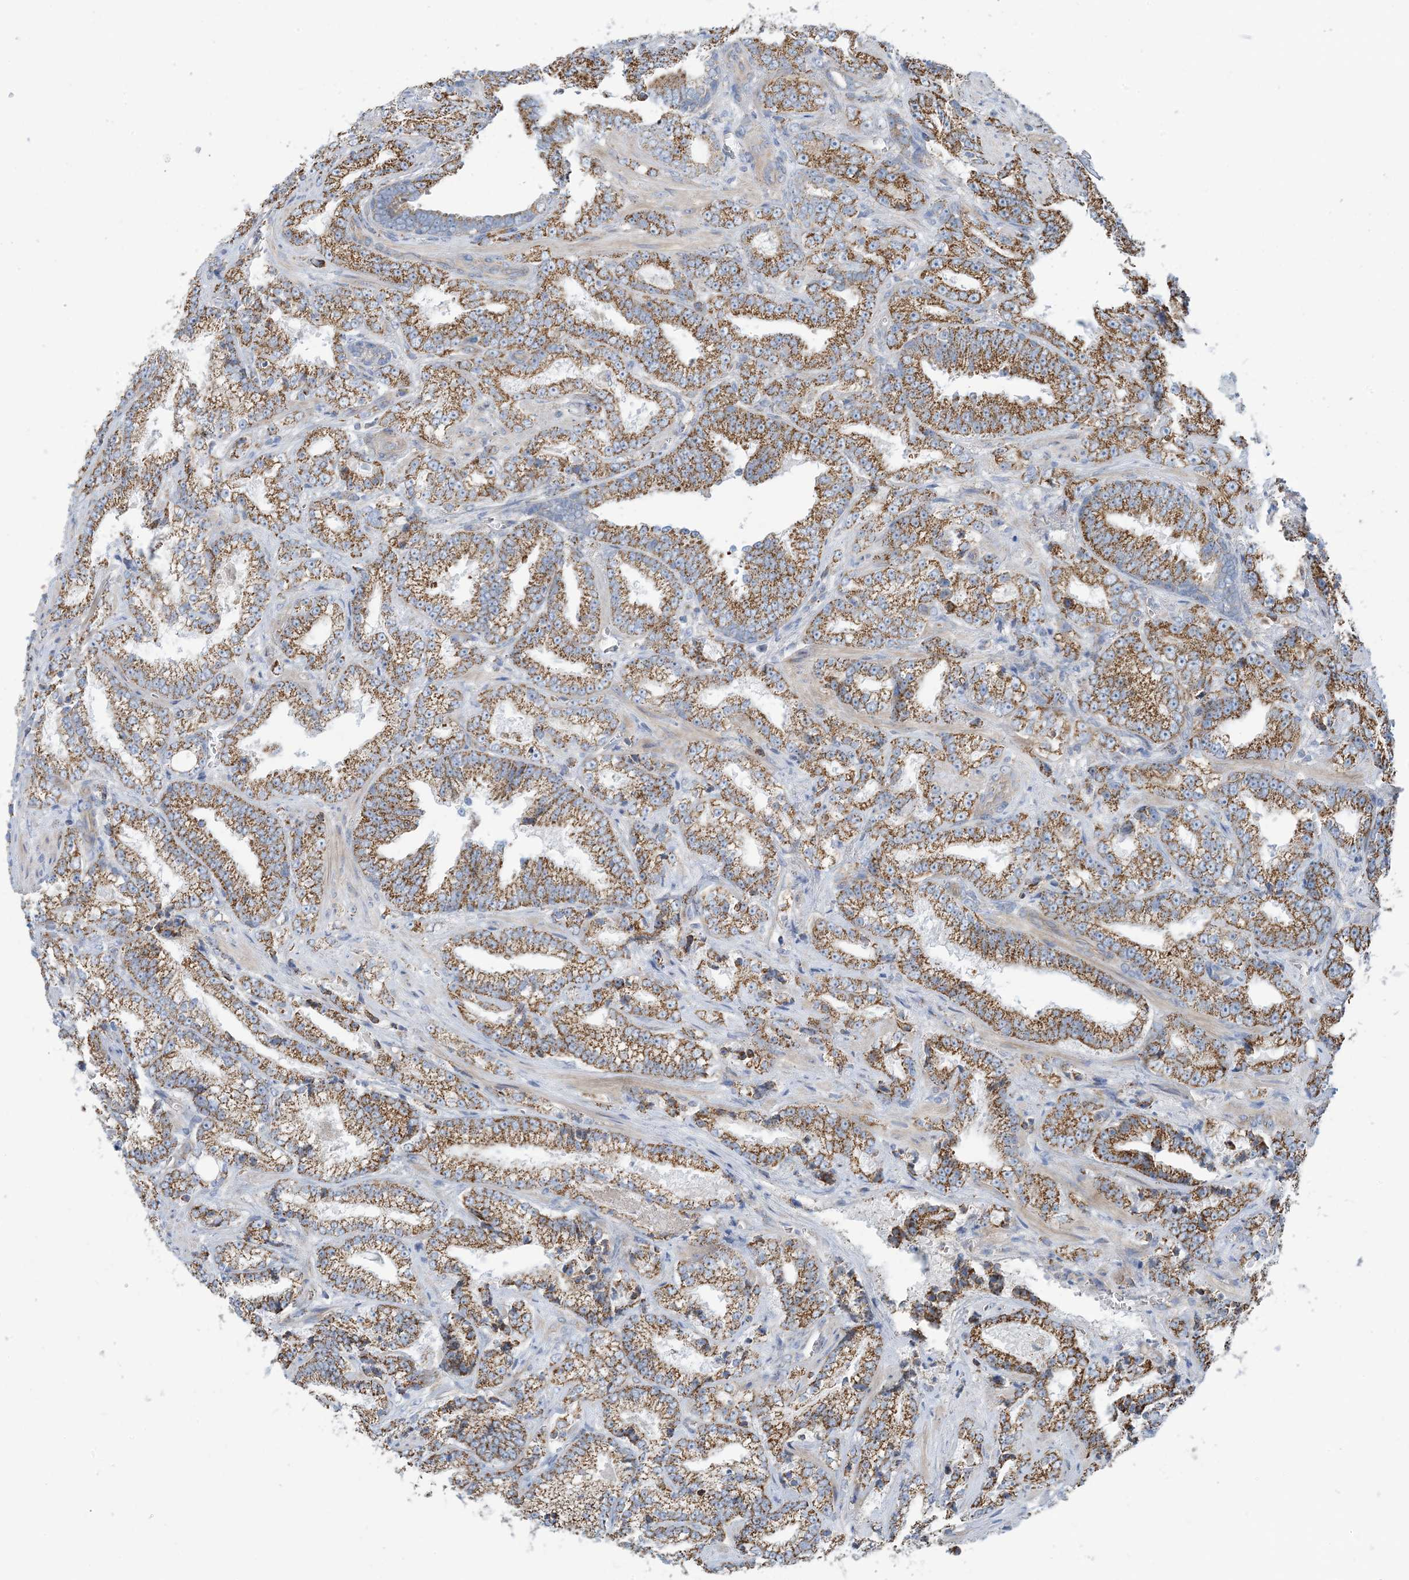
{"staining": {"intensity": "moderate", "quantity": ">75%", "location": "cytoplasmic/membranous"}, "tissue": "prostate cancer", "cell_type": "Tumor cells", "image_type": "cancer", "snomed": [{"axis": "morphology", "description": "Adenocarcinoma, High grade"}, {"axis": "topography", "description": "Prostate and seminal vesicle, NOS"}], "caption": "A photomicrograph of human adenocarcinoma (high-grade) (prostate) stained for a protein demonstrates moderate cytoplasmic/membranous brown staining in tumor cells.", "gene": "PHOSPHO2", "patient": {"sex": "male", "age": 67}}